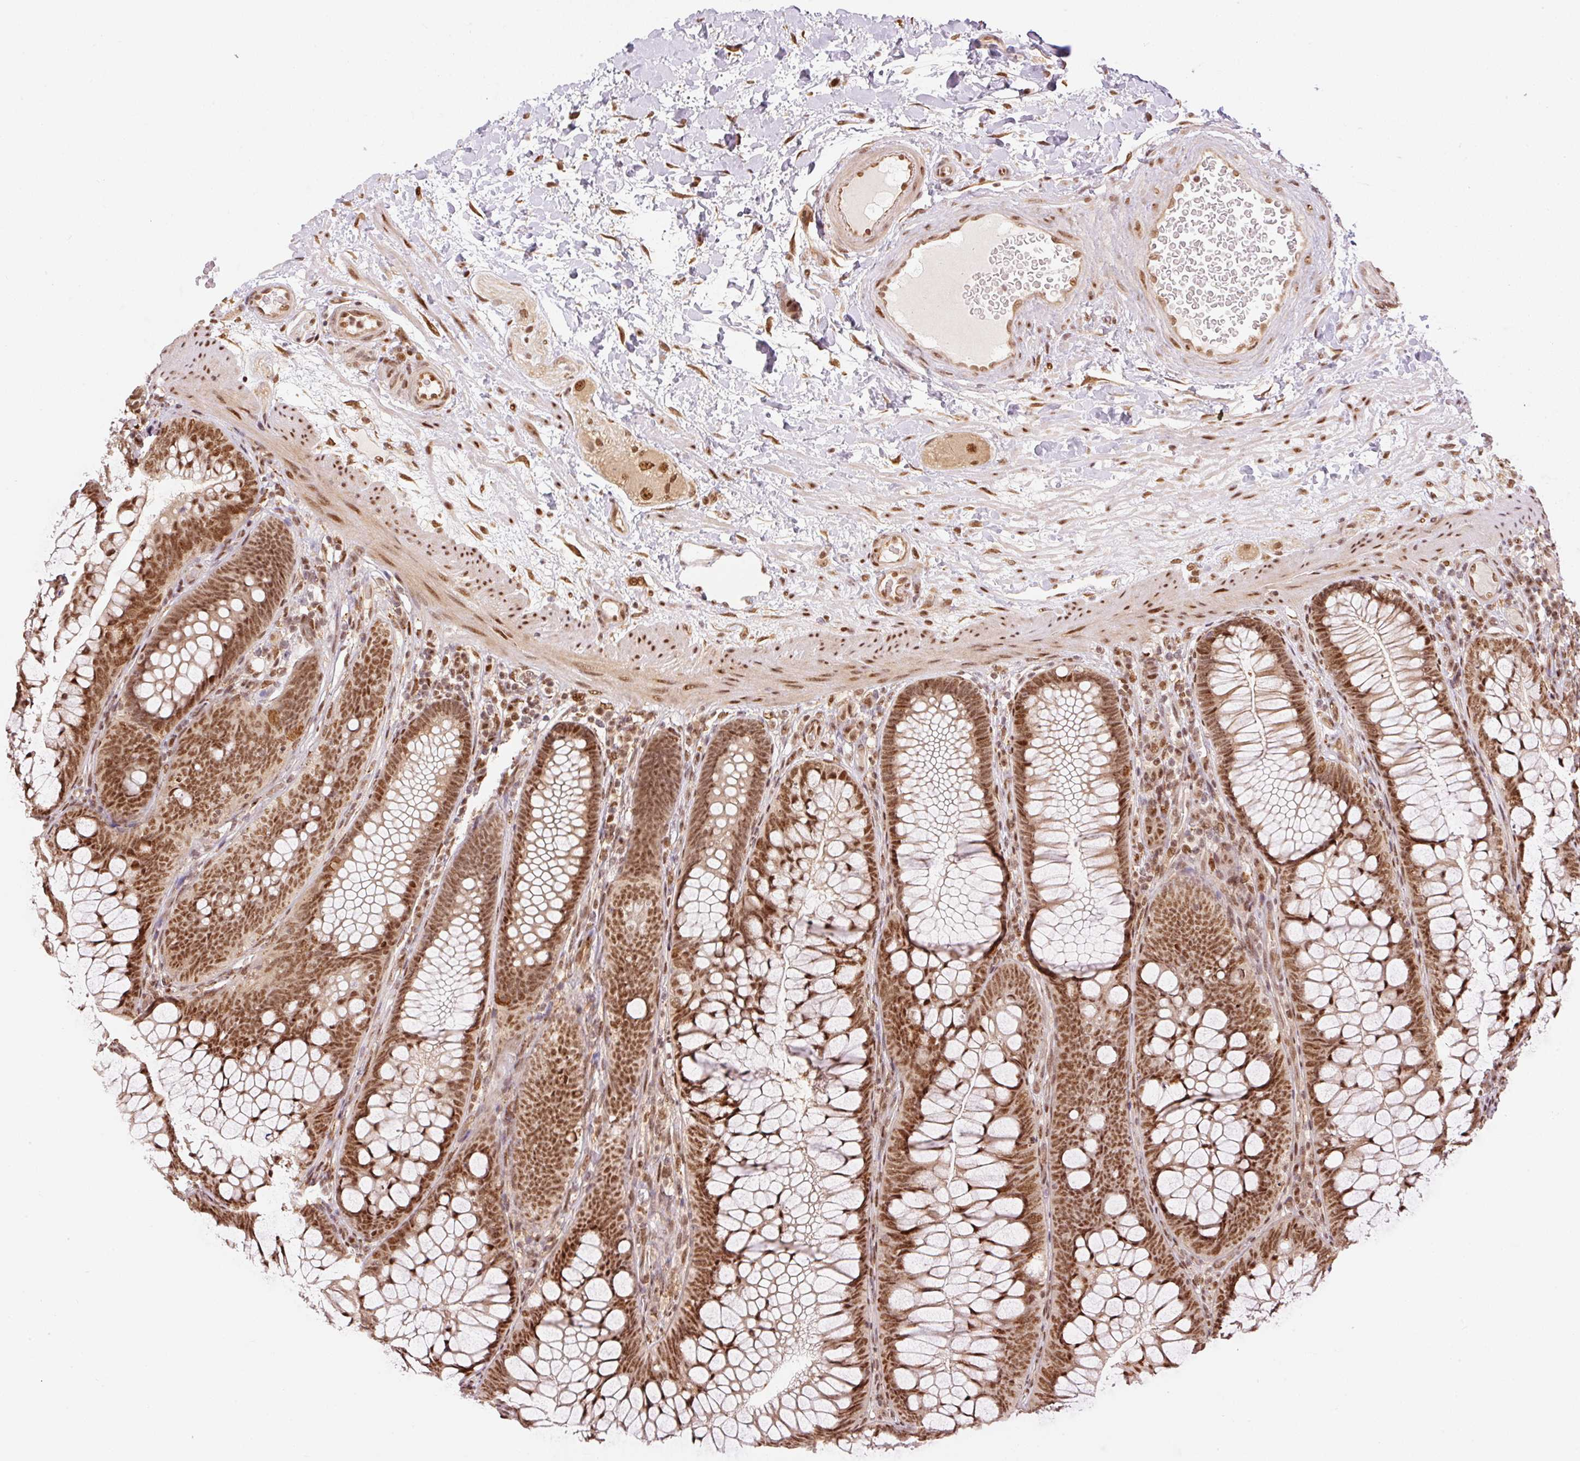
{"staining": {"intensity": "moderate", "quantity": ">75%", "location": "nuclear"}, "tissue": "colon", "cell_type": "Endothelial cells", "image_type": "normal", "snomed": [{"axis": "morphology", "description": "Normal tissue, NOS"}, {"axis": "morphology", "description": "Adenoma, NOS"}, {"axis": "topography", "description": "Soft tissue"}, {"axis": "topography", "description": "Colon"}], "caption": "A brown stain labels moderate nuclear staining of a protein in endothelial cells of benign human colon. (DAB (3,3'-diaminobenzidine) = brown stain, brightfield microscopy at high magnification).", "gene": "INTS8", "patient": {"sex": "male", "age": 47}}